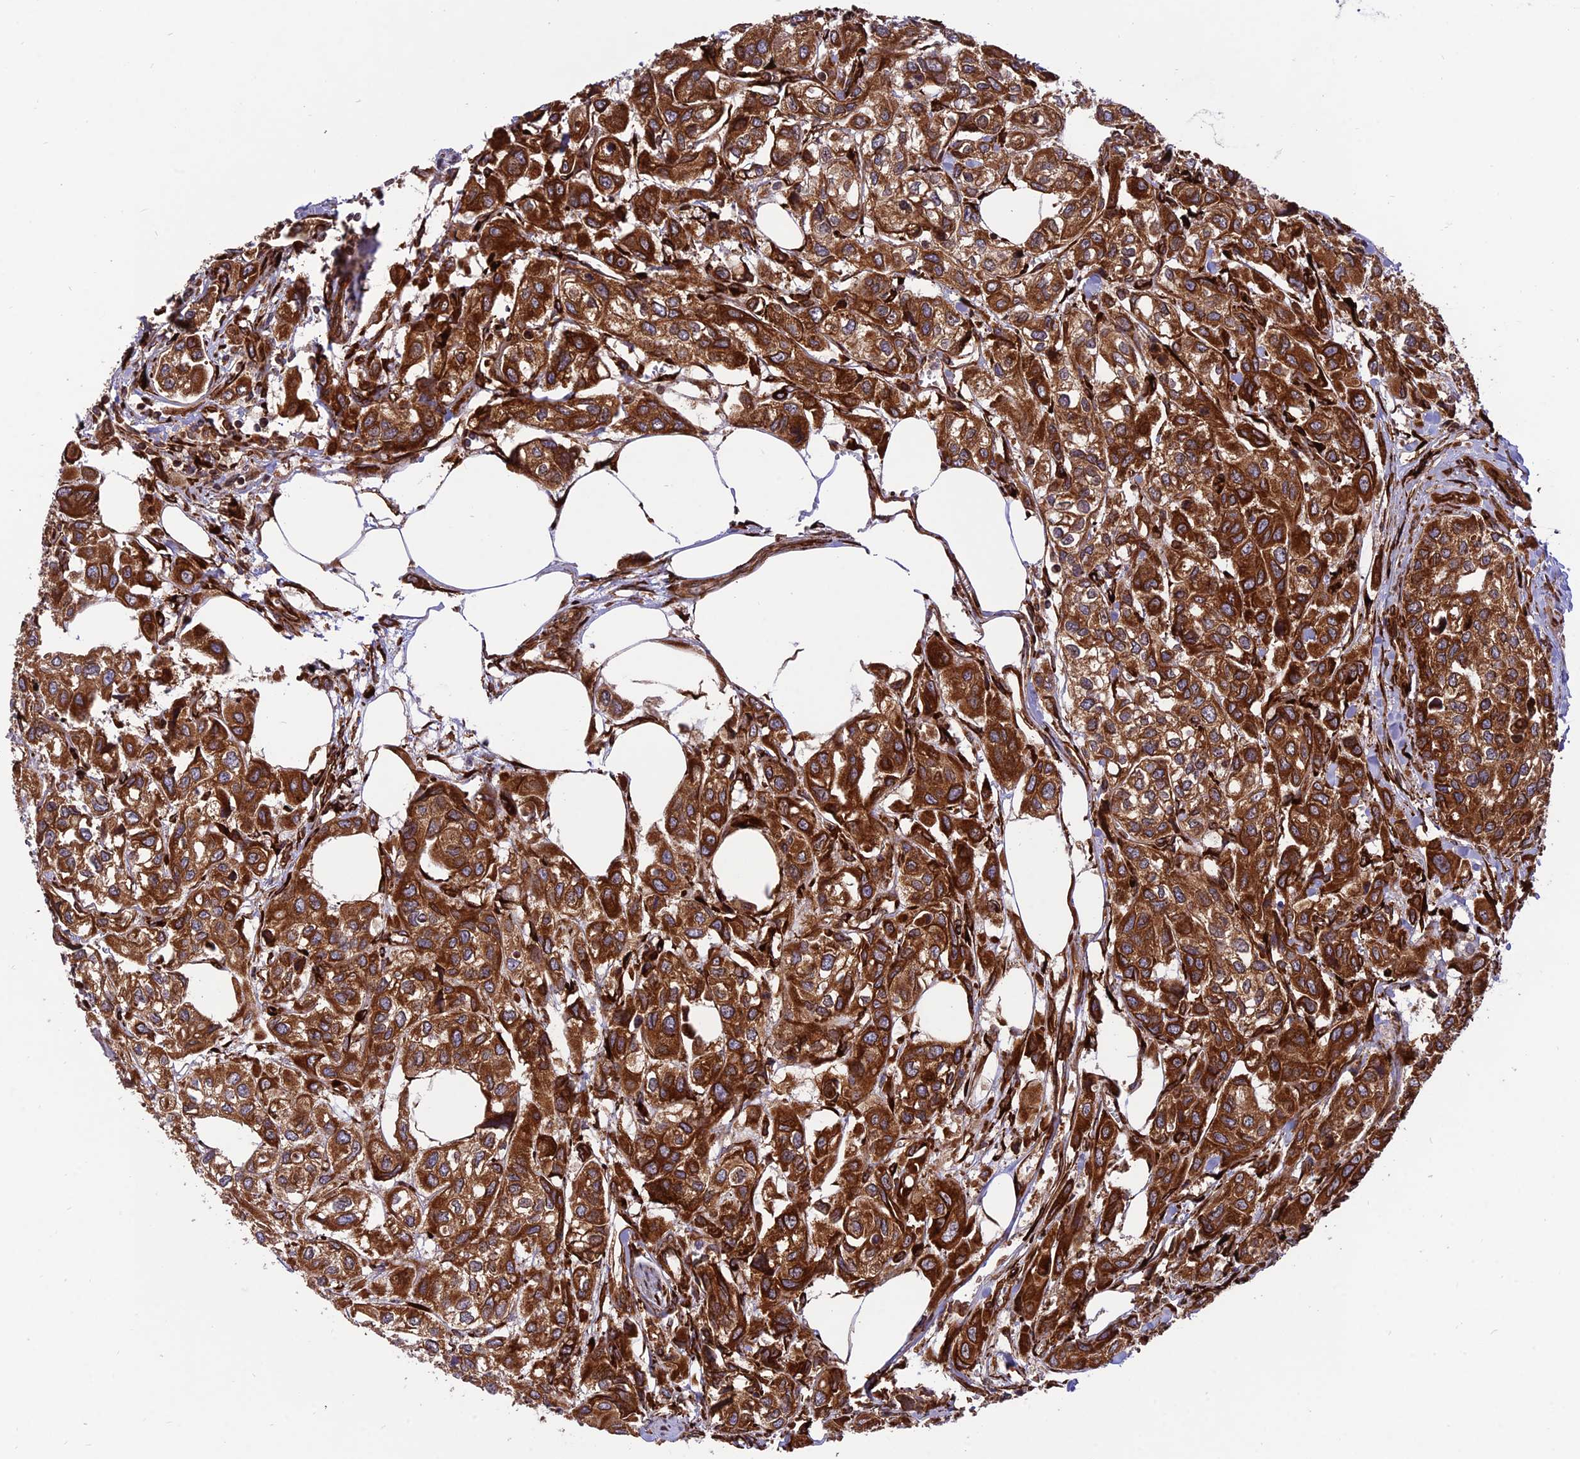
{"staining": {"intensity": "strong", "quantity": ">75%", "location": "cytoplasmic/membranous"}, "tissue": "urothelial cancer", "cell_type": "Tumor cells", "image_type": "cancer", "snomed": [{"axis": "morphology", "description": "Urothelial carcinoma, High grade"}, {"axis": "topography", "description": "Urinary bladder"}], "caption": "The photomicrograph displays immunohistochemical staining of high-grade urothelial carcinoma. There is strong cytoplasmic/membranous staining is appreciated in about >75% of tumor cells.", "gene": "CRTAP", "patient": {"sex": "male", "age": 67}}